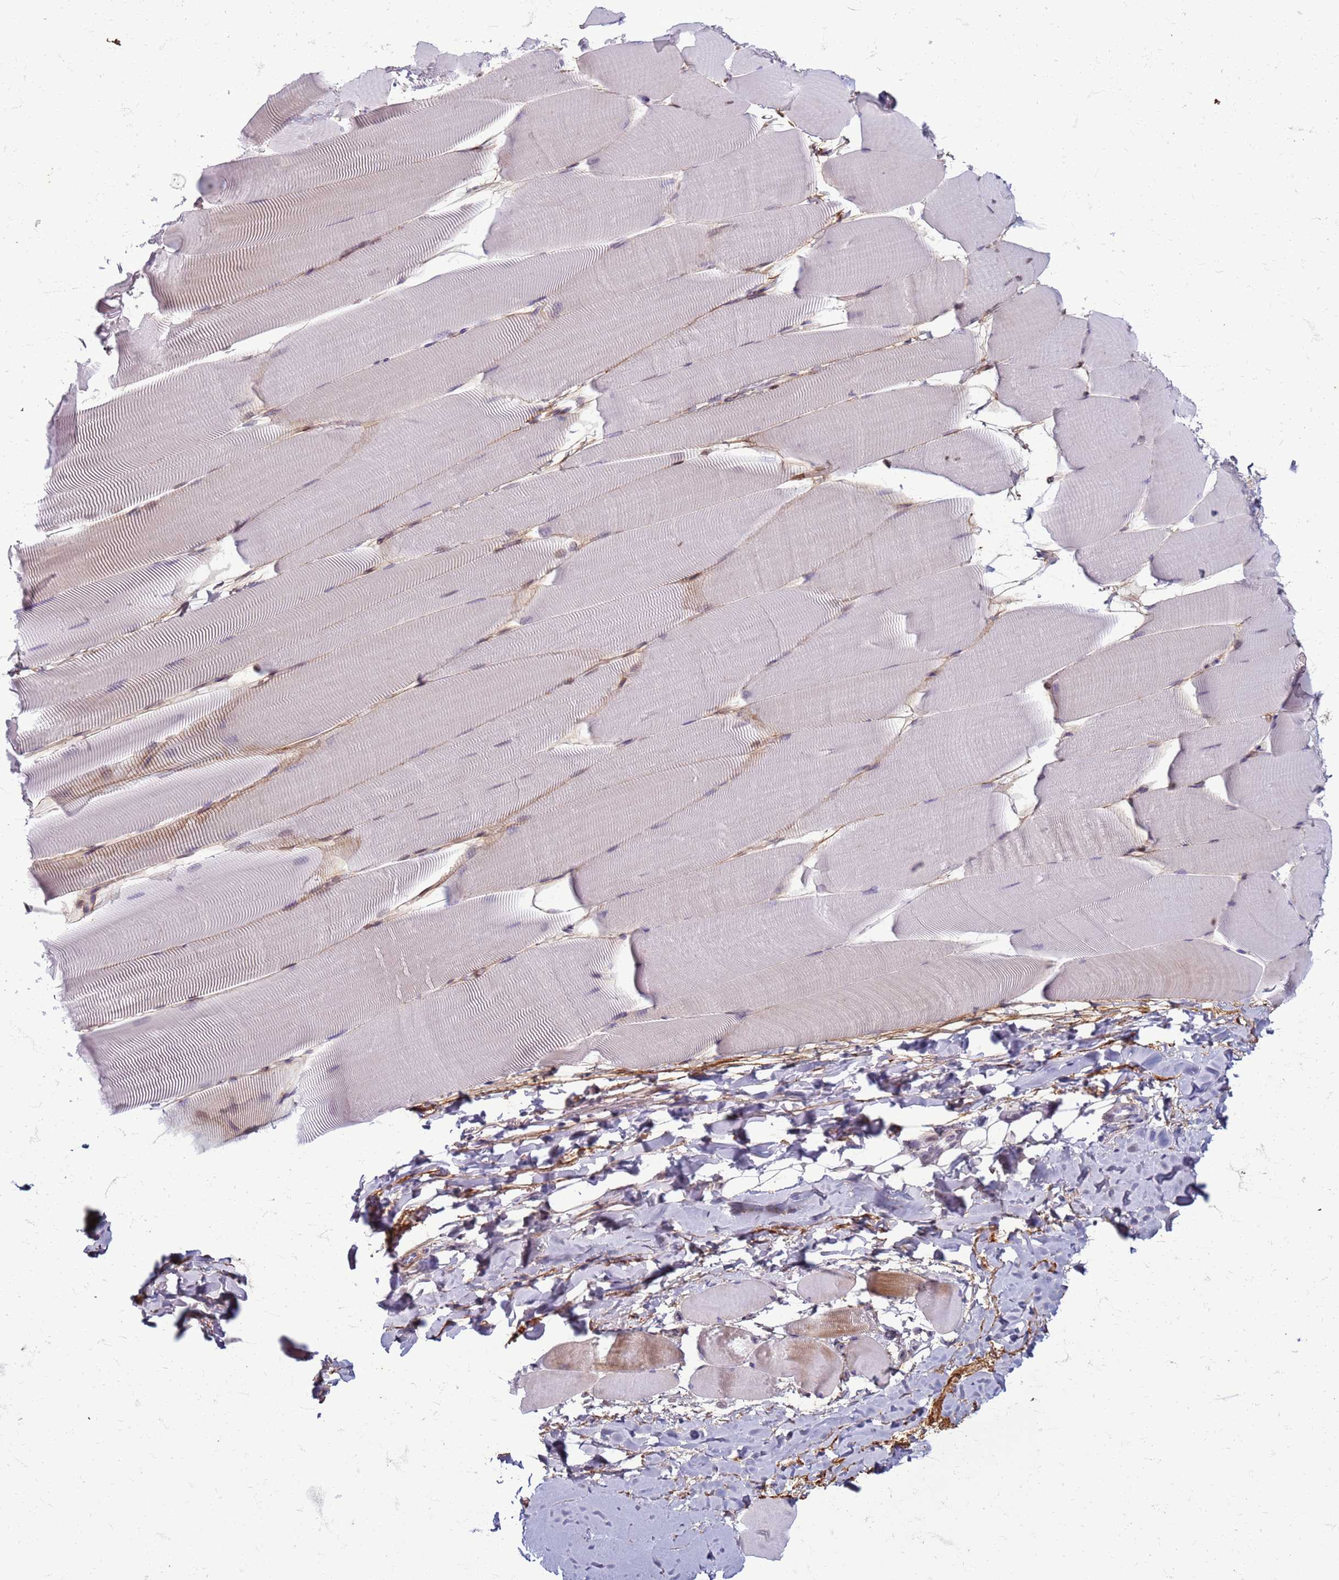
{"staining": {"intensity": "weak", "quantity": "<25%", "location": "cytoplasmic/membranous"}, "tissue": "skeletal muscle", "cell_type": "Myocytes", "image_type": "normal", "snomed": [{"axis": "morphology", "description": "Normal tissue, NOS"}, {"axis": "topography", "description": "Skeletal muscle"}], "caption": "Immunohistochemistry (IHC) image of benign skeletal muscle stained for a protein (brown), which reveals no staining in myocytes.", "gene": "METTL25B", "patient": {"sex": "male", "age": 25}}